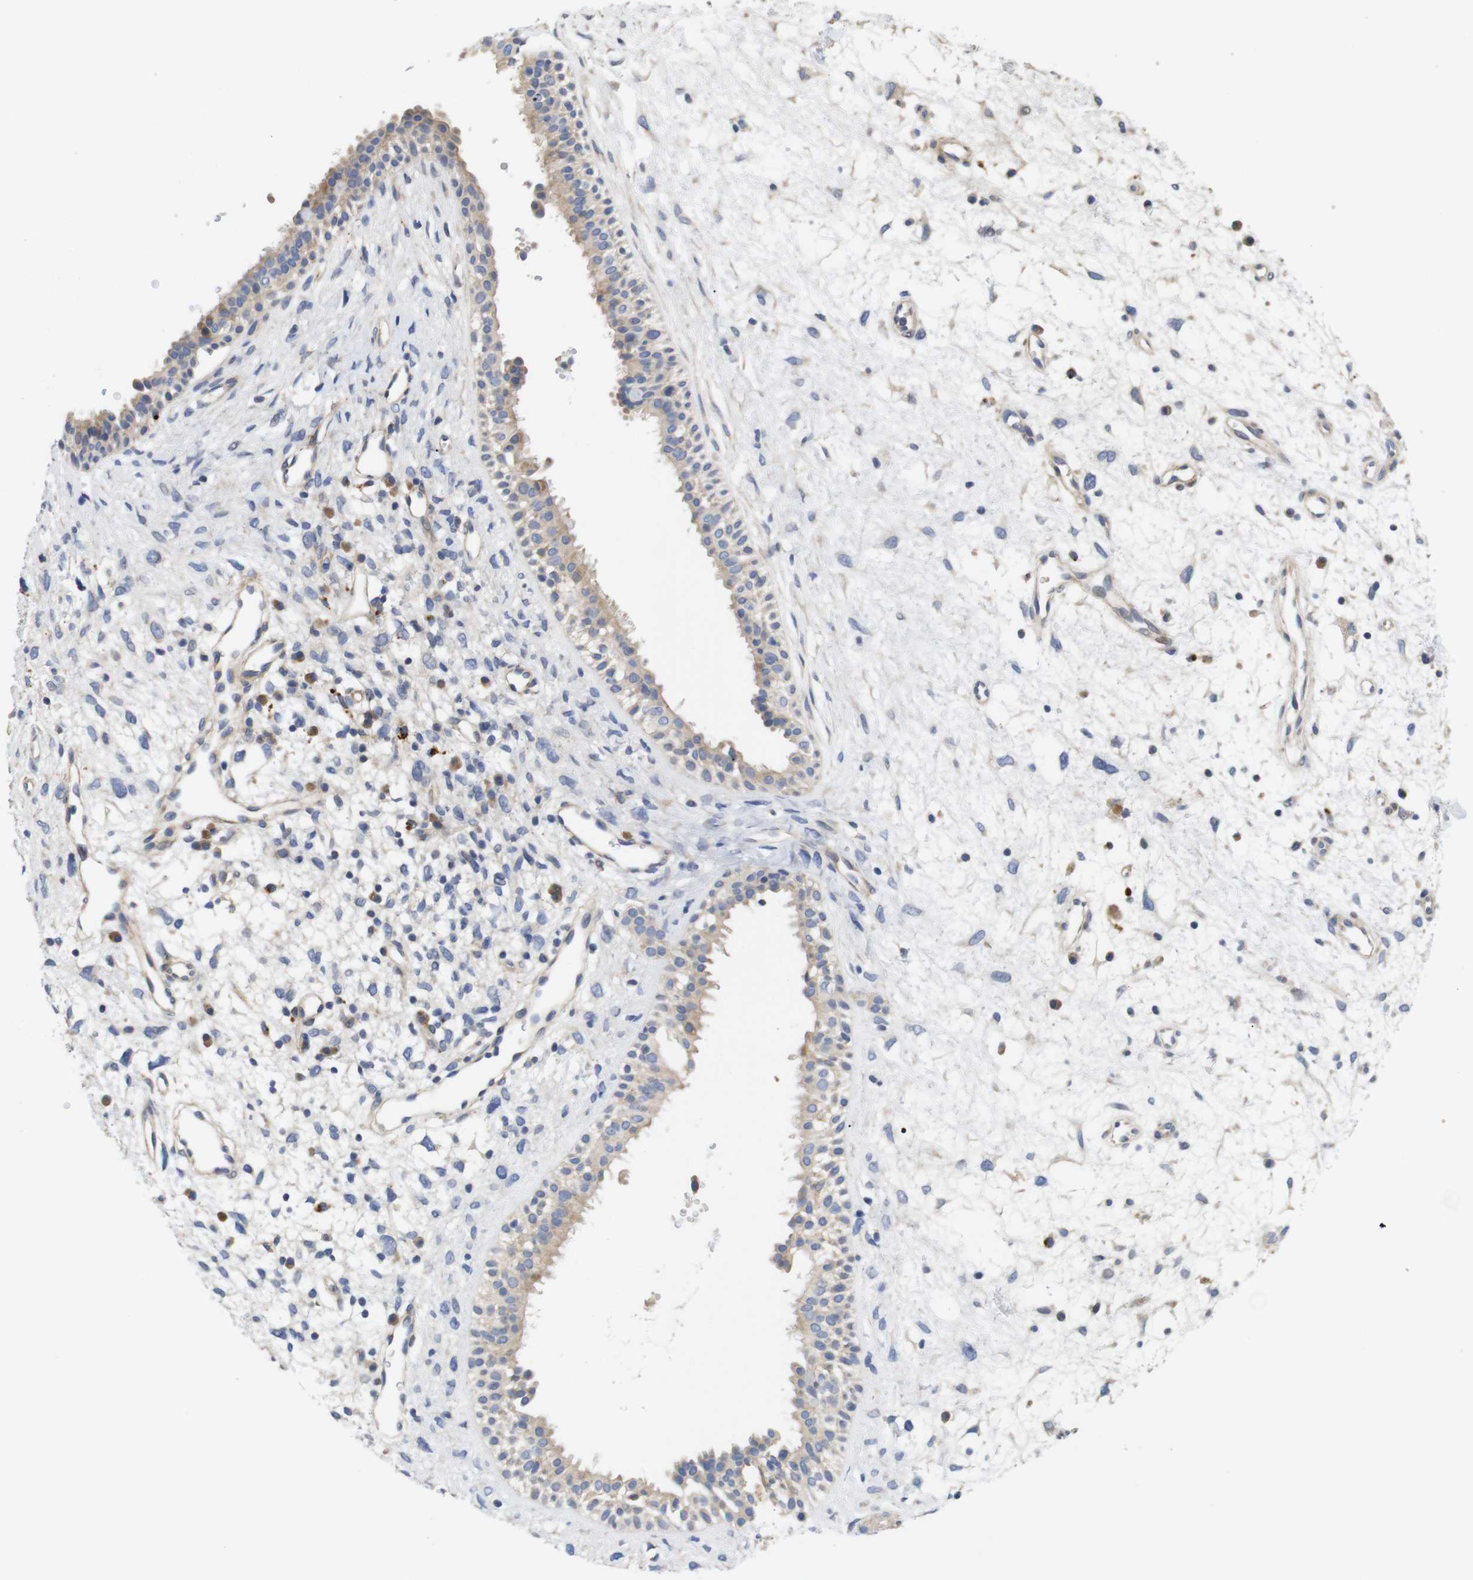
{"staining": {"intensity": "weak", "quantity": ">75%", "location": "cytoplasmic/membranous"}, "tissue": "nasopharynx", "cell_type": "Respiratory epithelial cells", "image_type": "normal", "snomed": [{"axis": "morphology", "description": "Normal tissue, NOS"}, {"axis": "topography", "description": "Nasopharynx"}], "caption": "DAB immunohistochemical staining of benign nasopharynx shows weak cytoplasmic/membranous protein staining in approximately >75% of respiratory epithelial cells.", "gene": "SPRY3", "patient": {"sex": "male", "age": 22}}